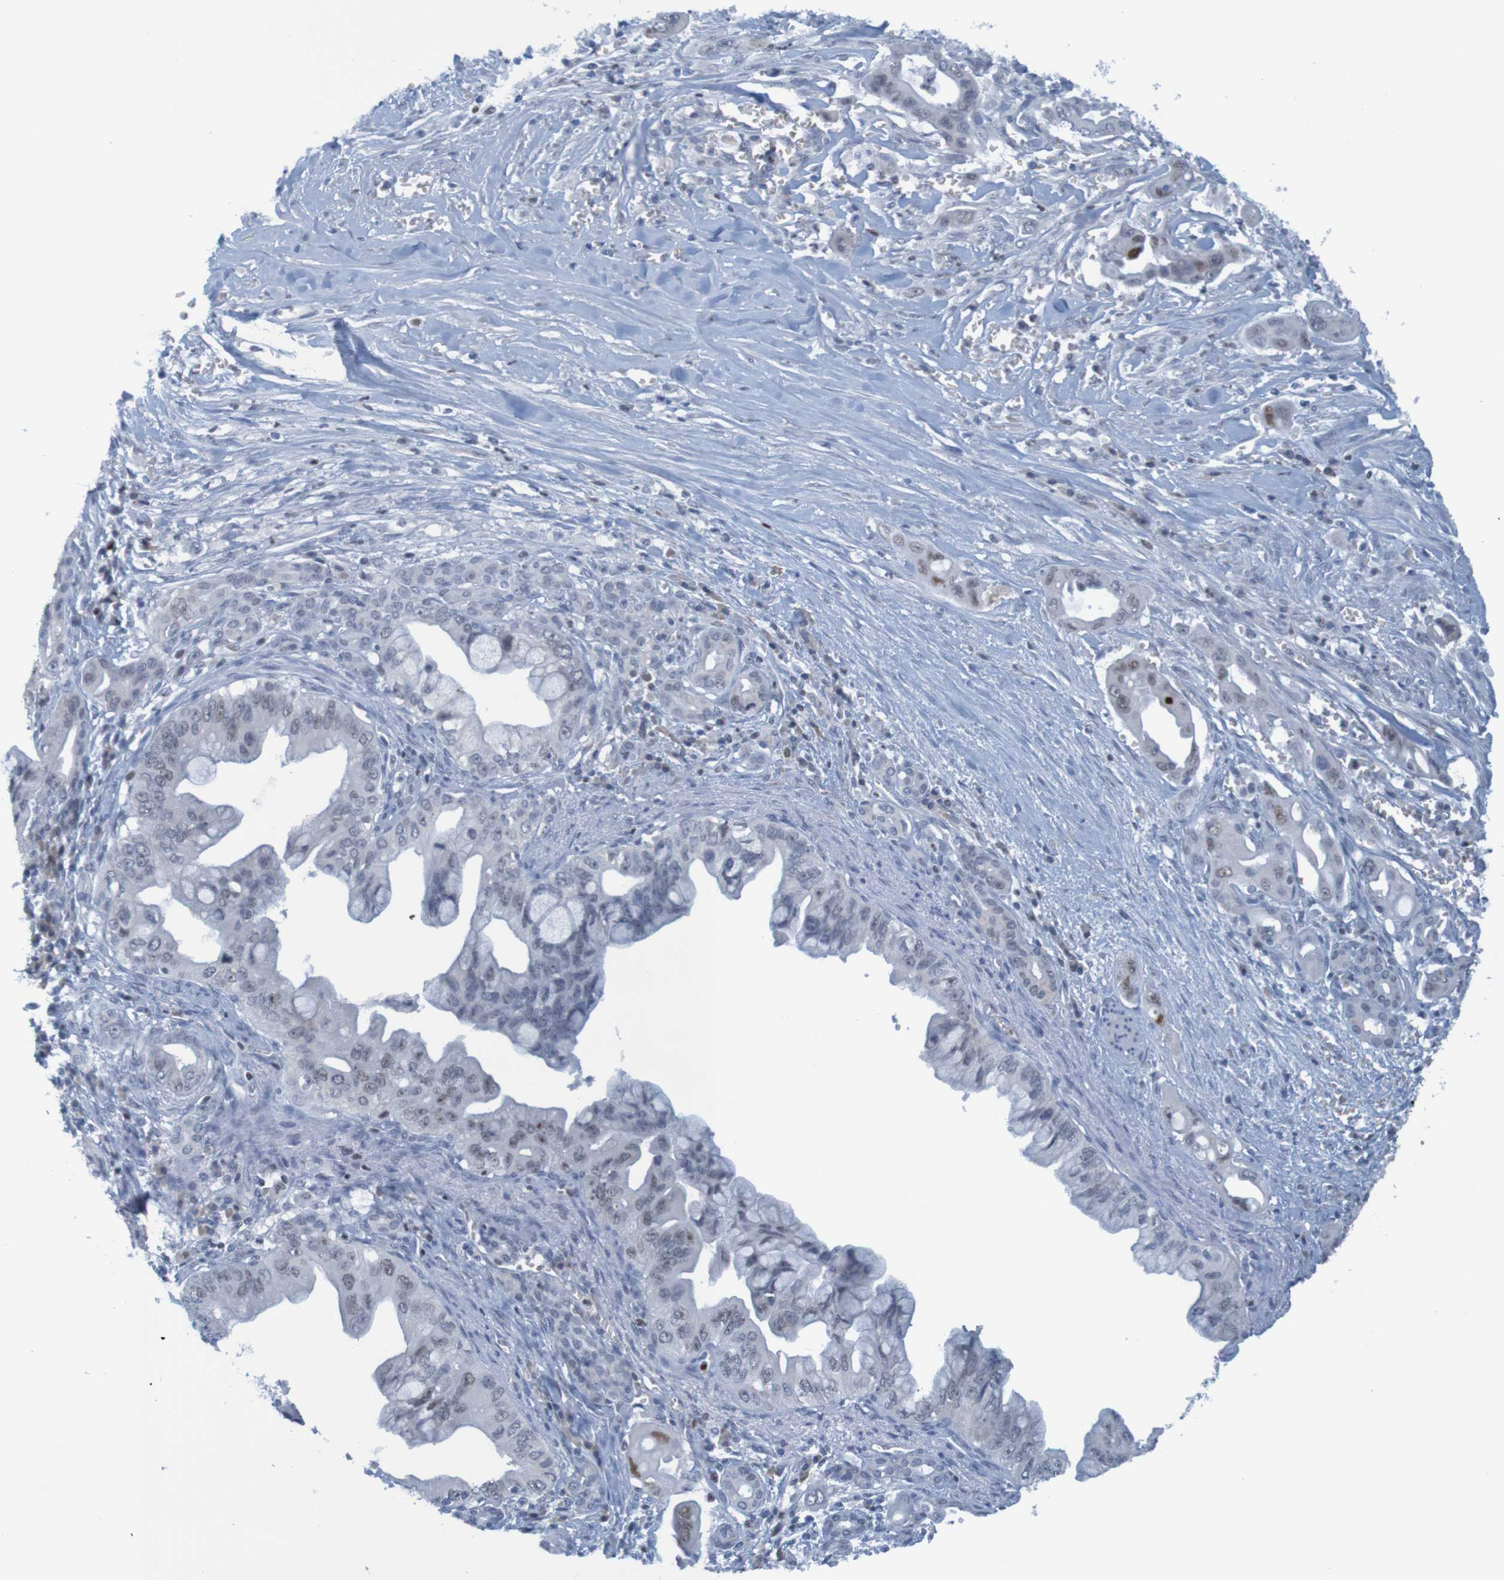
{"staining": {"intensity": "negative", "quantity": "none", "location": "none"}, "tissue": "pancreatic cancer", "cell_type": "Tumor cells", "image_type": "cancer", "snomed": [{"axis": "morphology", "description": "Adenocarcinoma, NOS"}, {"axis": "topography", "description": "Pancreas"}], "caption": "Immunohistochemical staining of pancreatic cancer exhibits no significant positivity in tumor cells. The staining is performed using DAB brown chromogen with nuclei counter-stained in using hematoxylin.", "gene": "USP36", "patient": {"sex": "male", "age": 59}}